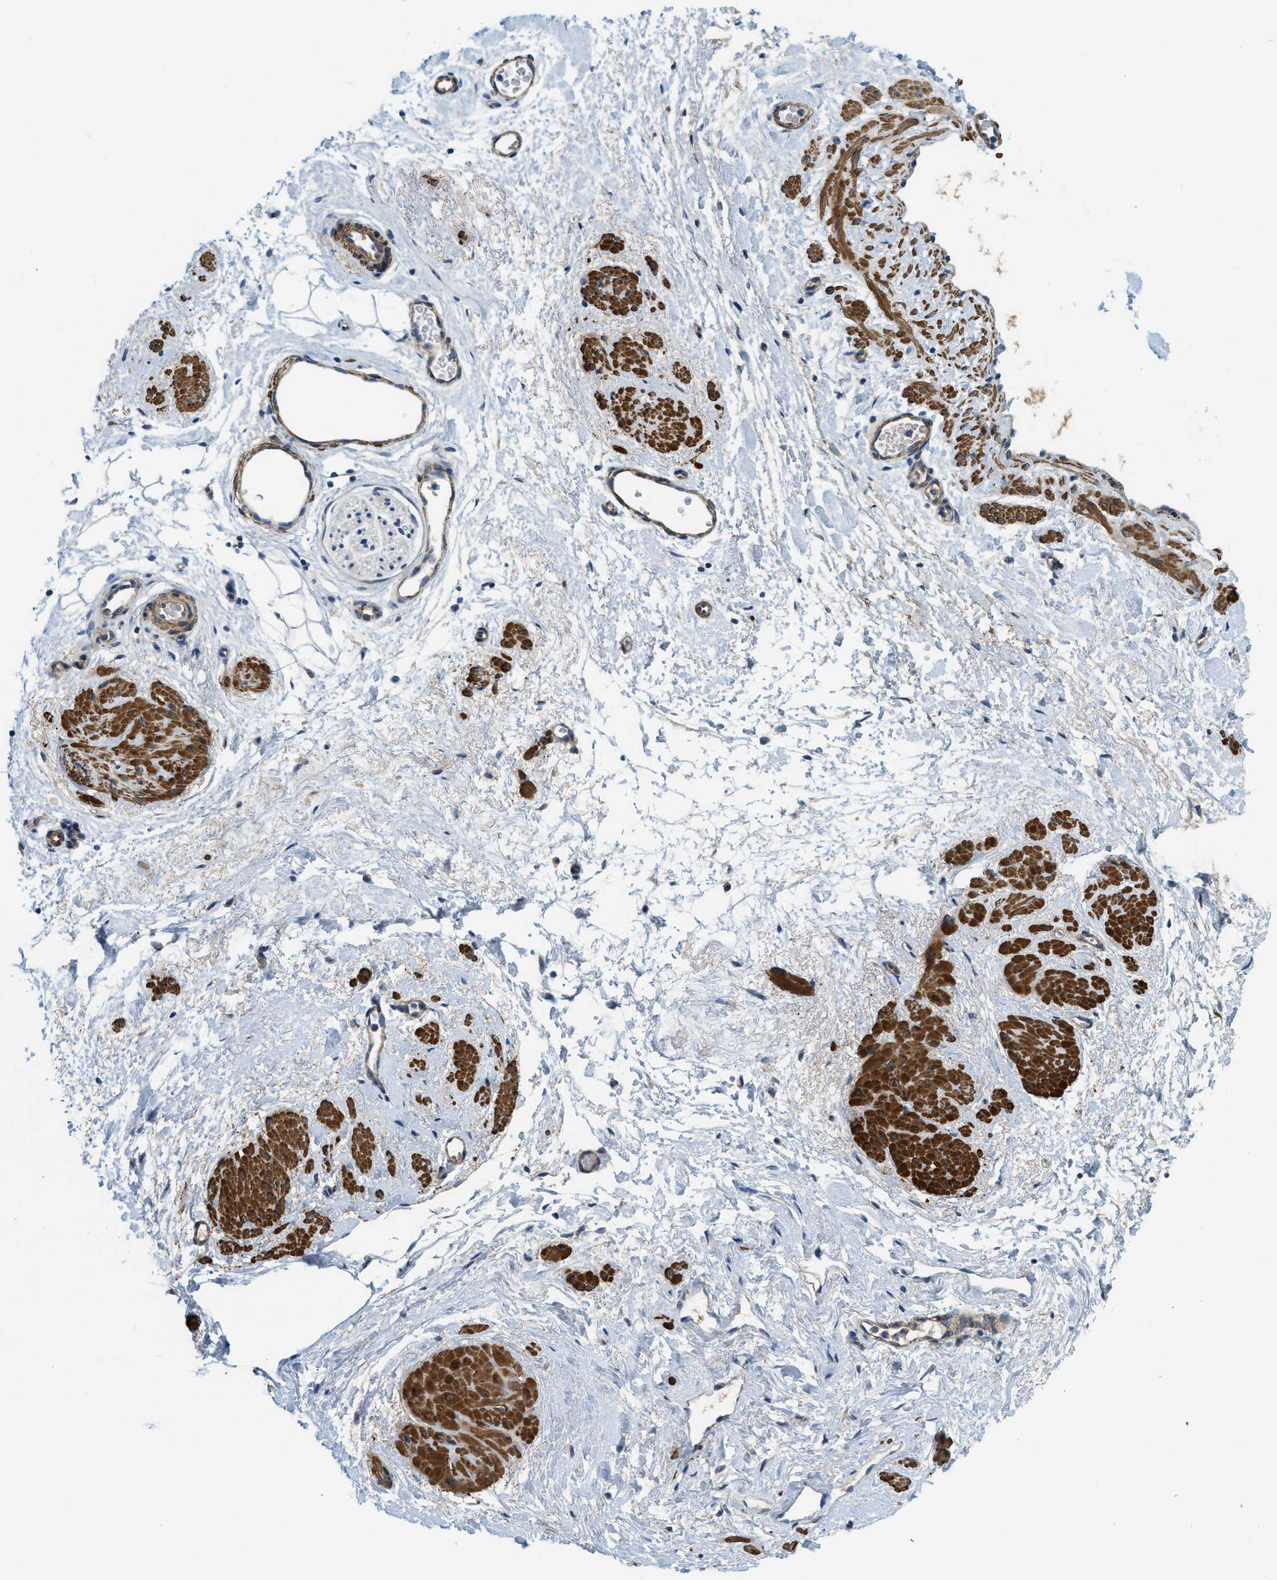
{"staining": {"intensity": "negative", "quantity": "none", "location": "none"}, "tissue": "adipose tissue", "cell_type": "Adipocytes", "image_type": "normal", "snomed": [{"axis": "morphology", "description": "Normal tissue, NOS"}, {"axis": "topography", "description": "Soft tissue"}], "caption": "Human adipose tissue stained for a protein using immunohistochemistry (IHC) demonstrates no expression in adipocytes.", "gene": "BMPR1A", "patient": {"sex": "male", "age": 72}}